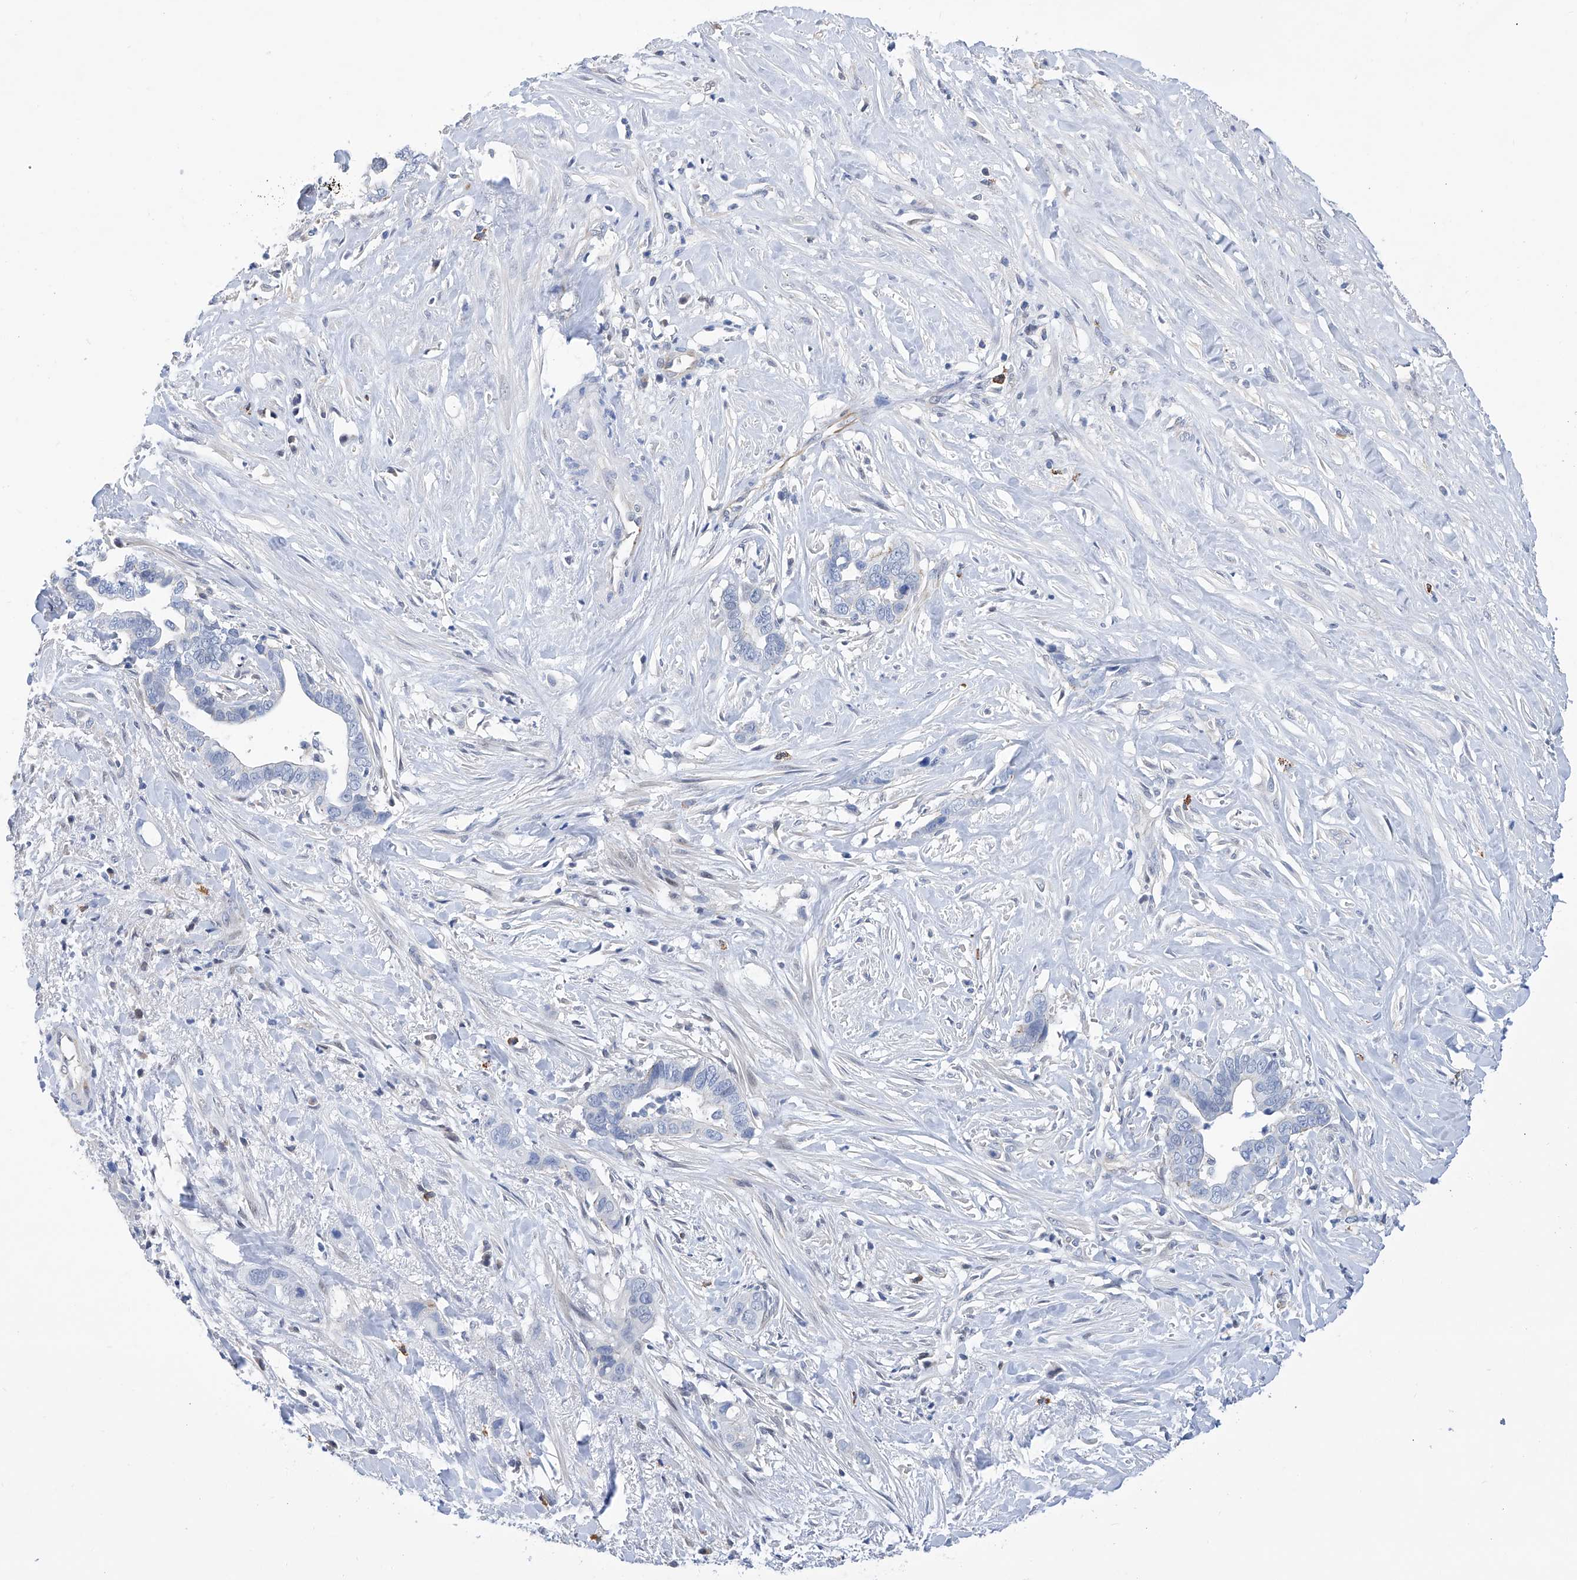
{"staining": {"intensity": "negative", "quantity": "none", "location": "none"}, "tissue": "liver cancer", "cell_type": "Tumor cells", "image_type": "cancer", "snomed": [{"axis": "morphology", "description": "Cholangiocarcinoma"}, {"axis": "topography", "description": "Liver"}], "caption": "IHC of liver cancer displays no staining in tumor cells.", "gene": "PGM3", "patient": {"sex": "female", "age": 79}}